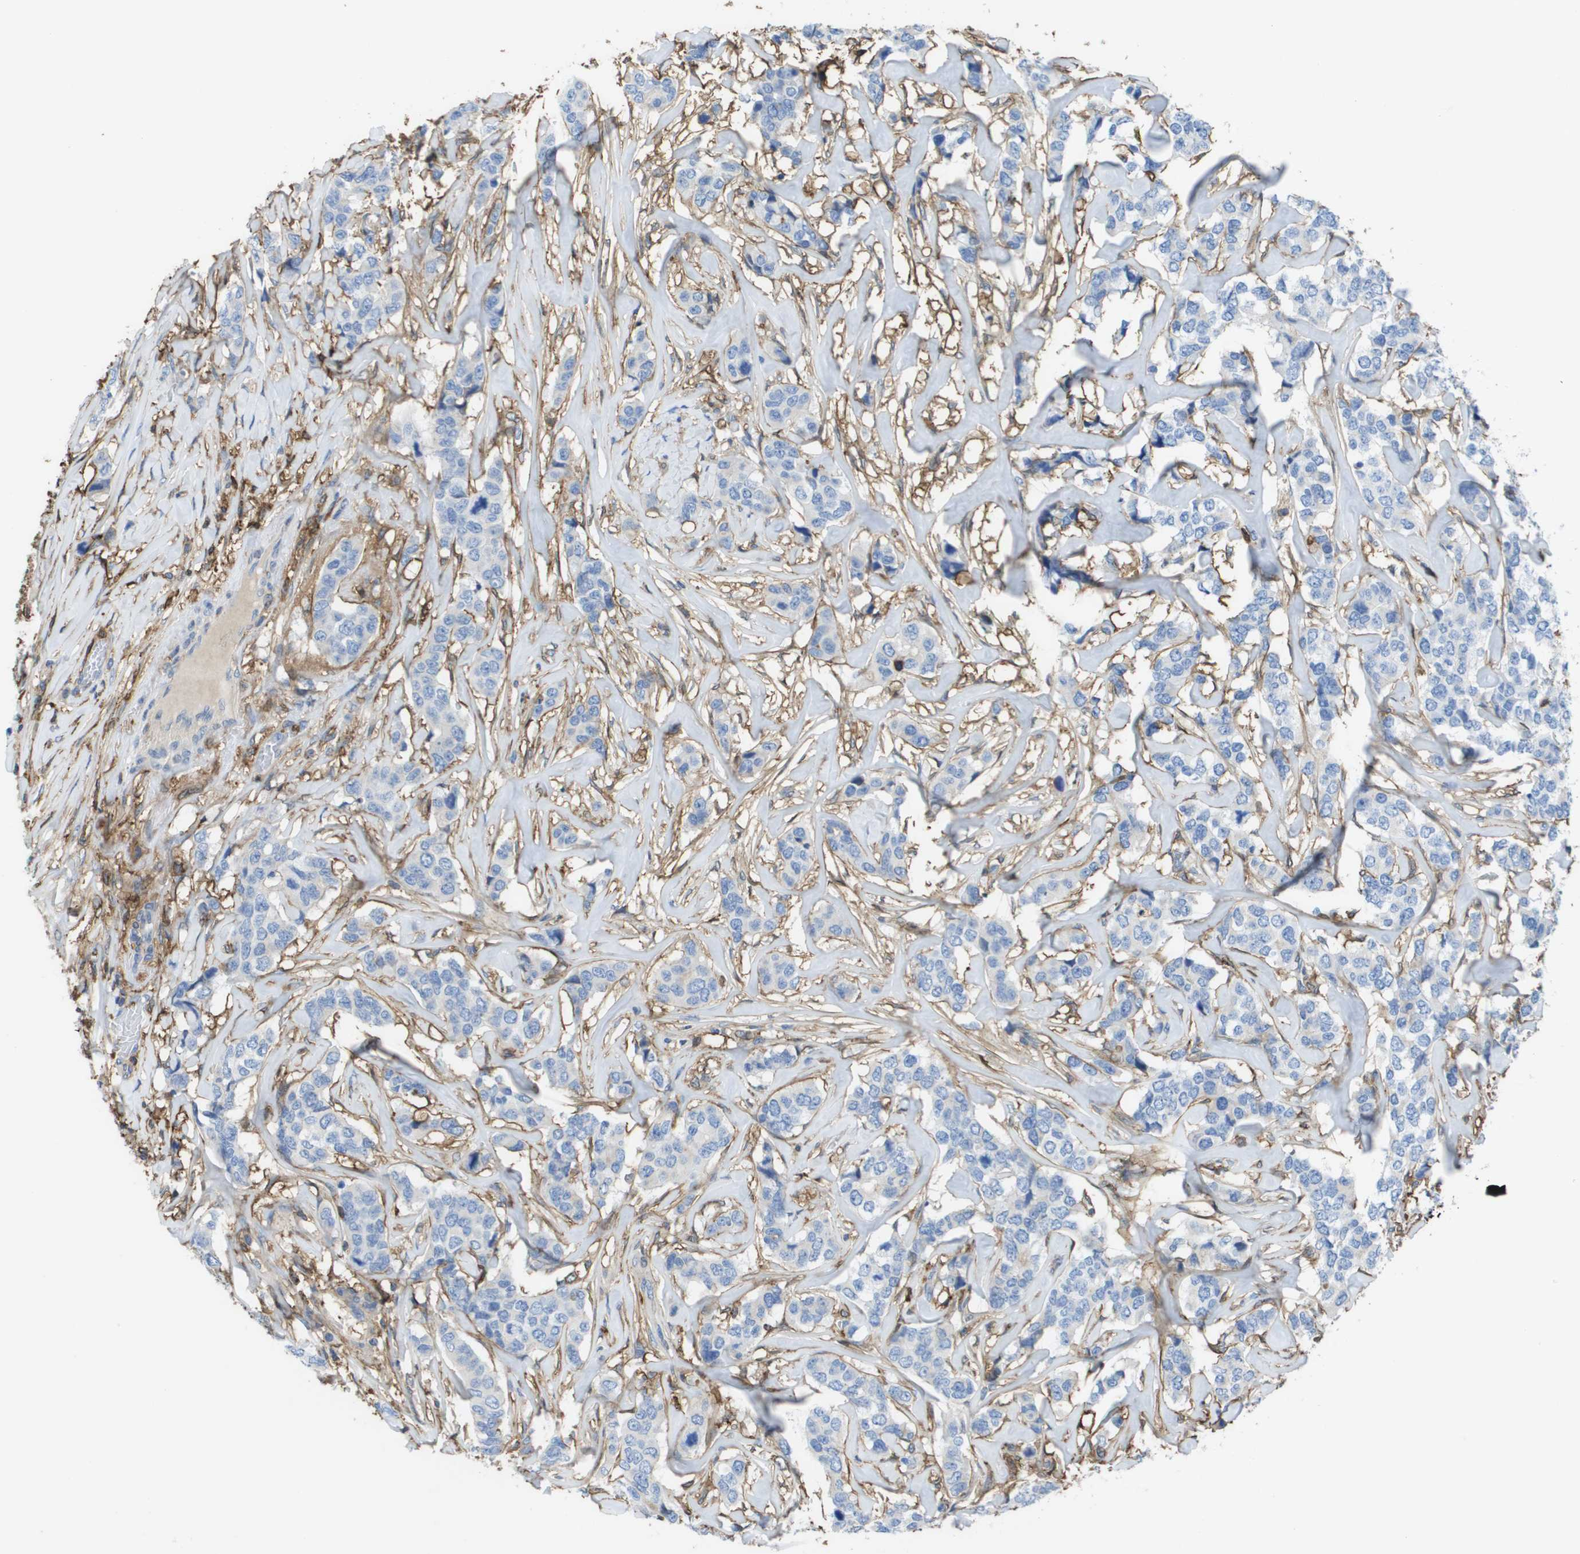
{"staining": {"intensity": "negative", "quantity": "none", "location": "none"}, "tissue": "breast cancer", "cell_type": "Tumor cells", "image_type": "cancer", "snomed": [{"axis": "morphology", "description": "Lobular carcinoma"}, {"axis": "topography", "description": "Breast"}], "caption": "DAB (3,3'-diaminobenzidine) immunohistochemical staining of human breast lobular carcinoma exhibits no significant staining in tumor cells.", "gene": "PASK", "patient": {"sex": "female", "age": 59}}